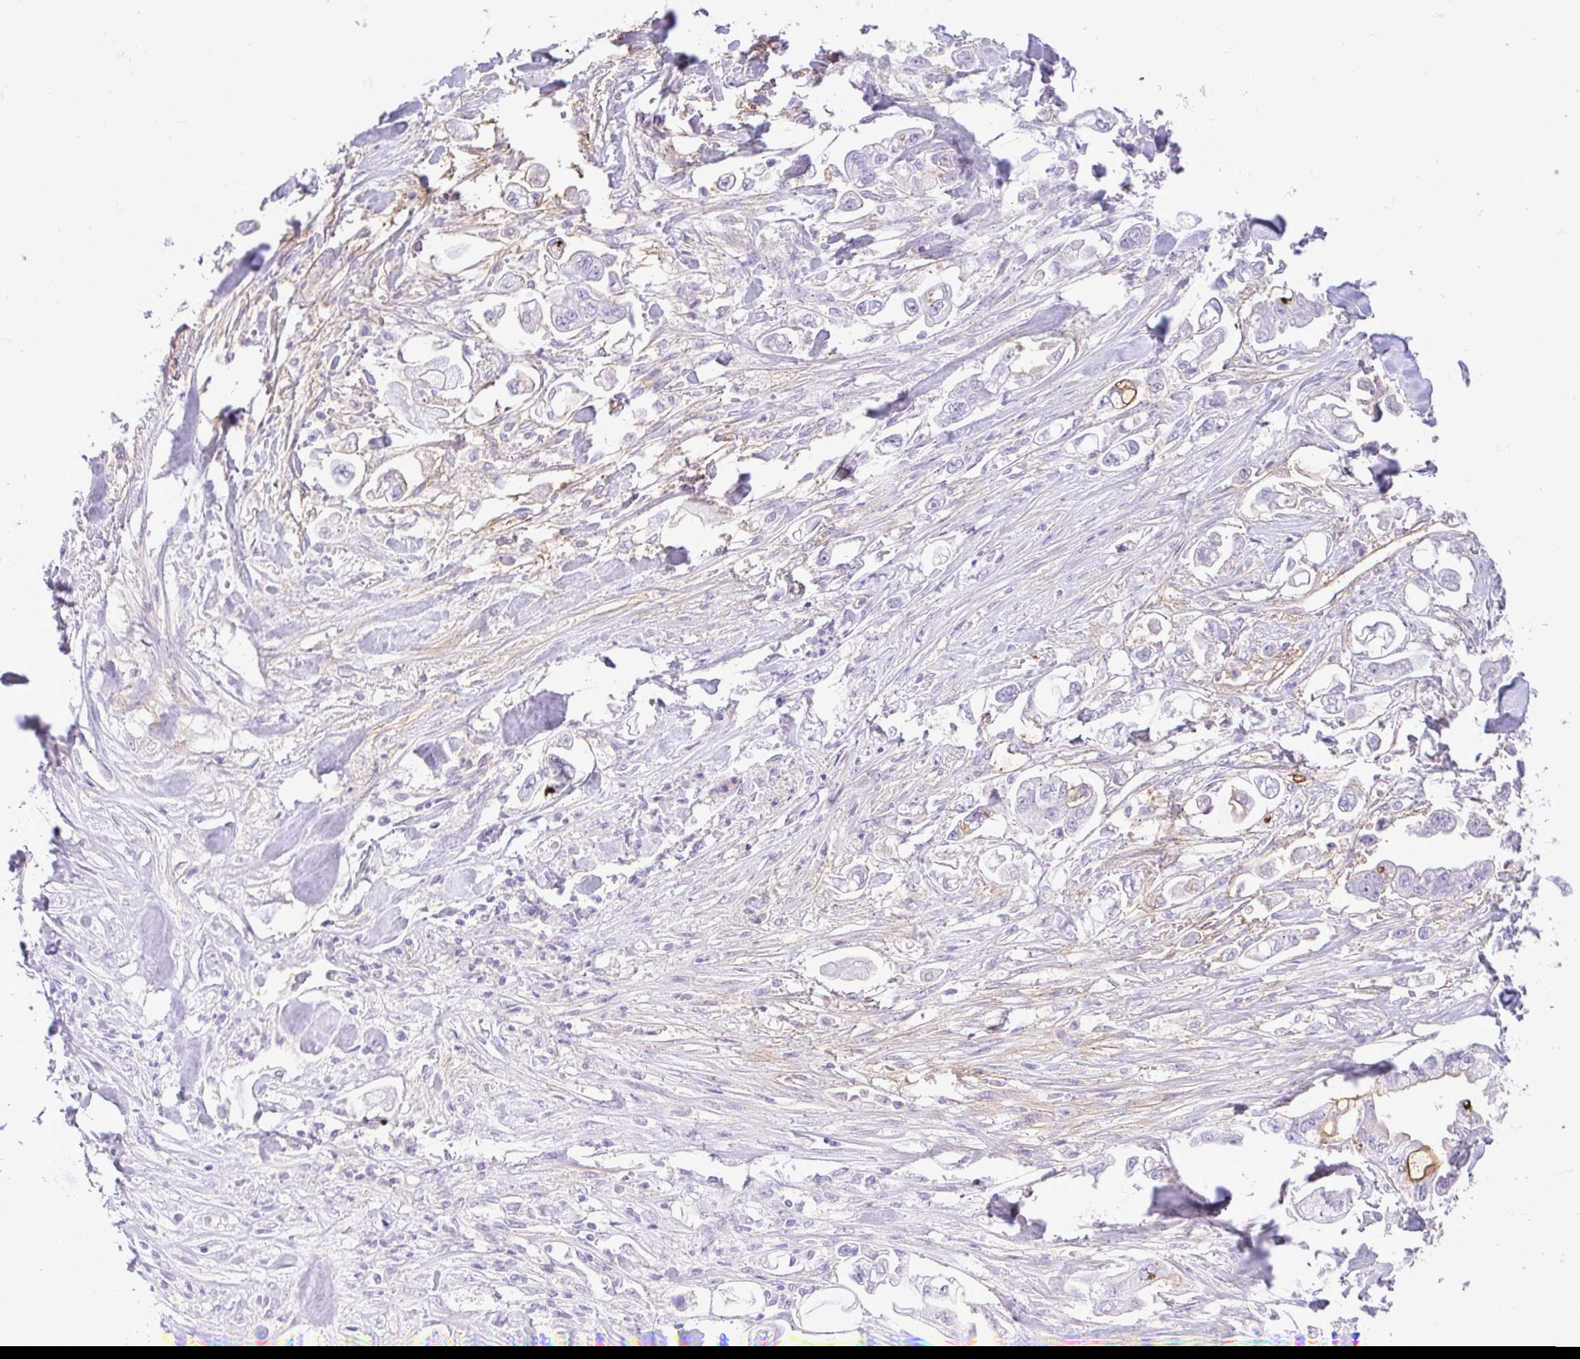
{"staining": {"intensity": "negative", "quantity": "none", "location": "none"}, "tissue": "stomach cancer", "cell_type": "Tumor cells", "image_type": "cancer", "snomed": [{"axis": "morphology", "description": "Adenocarcinoma, NOS"}, {"axis": "topography", "description": "Stomach"}], "caption": "Immunohistochemical staining of stomach adenocarcinoma demonstrates no significant positivity in tumor cells. (DAB immunohistochemistry (IHC), high magnification).", "gene": "REEP1", "patient": {"sex": "male", "age": 62}}